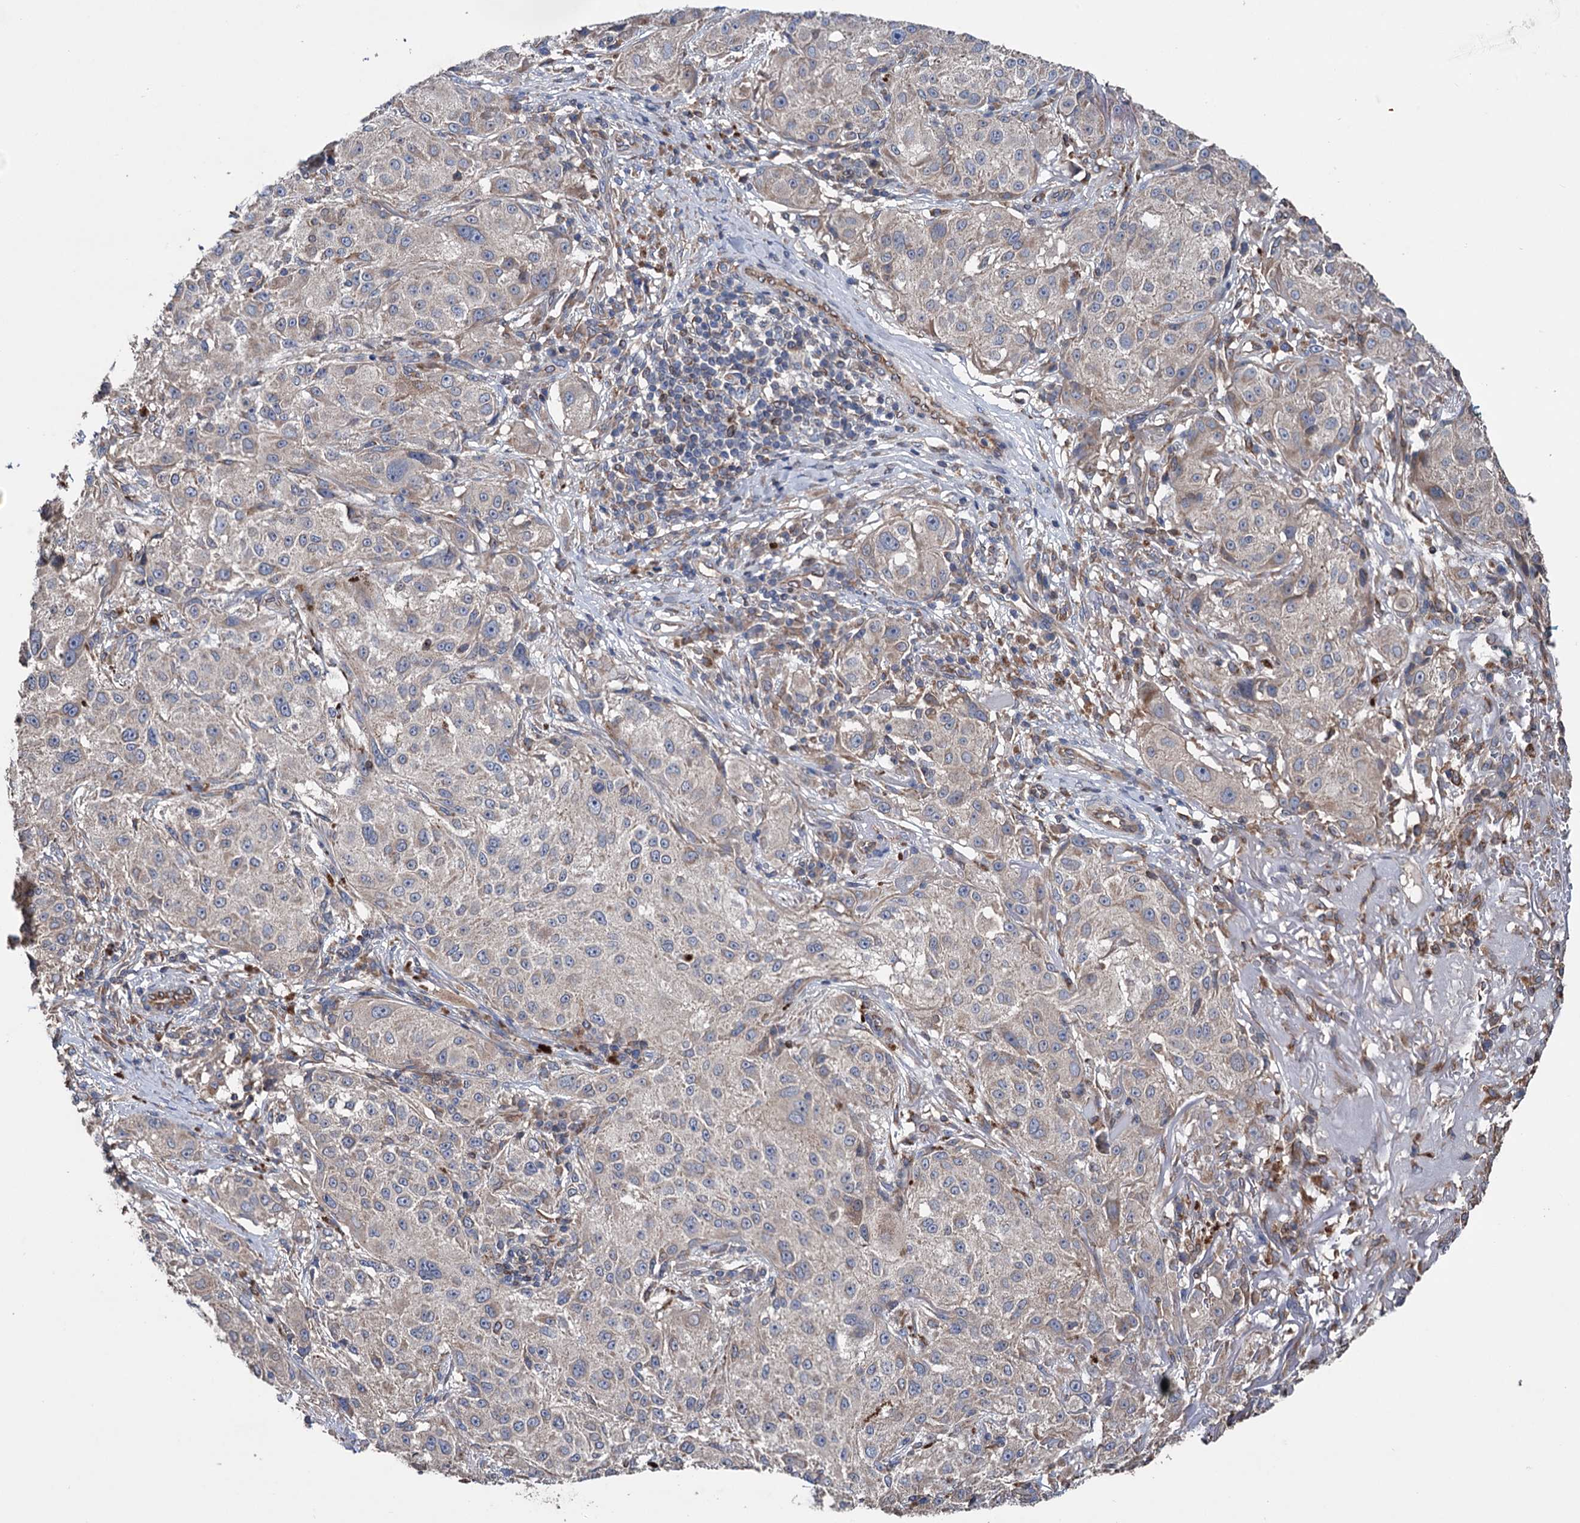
{"staining": {"intensity": "weak", "quantity": "<25%", "location": "cytoplasmic/membranous"}, "tissue": "melanoma", "cell_type": "Tumor cells", "image_type": "cancer", "snomed": [{"axis": "morphology", "description": "Necrosis, NOS"}, {"axis": "morphology", "description": "Malignant melanoma, NOS"}, {"axis": "topography", "description": "Skin"}], "caption": "DAB (3,3'-diaminobenzidine) immunohistochemical staining of human melanoma demonstrates no significant expression in tumor cells.", "gene": "STING1", "patient": {"sex": "female", "age": 87}}